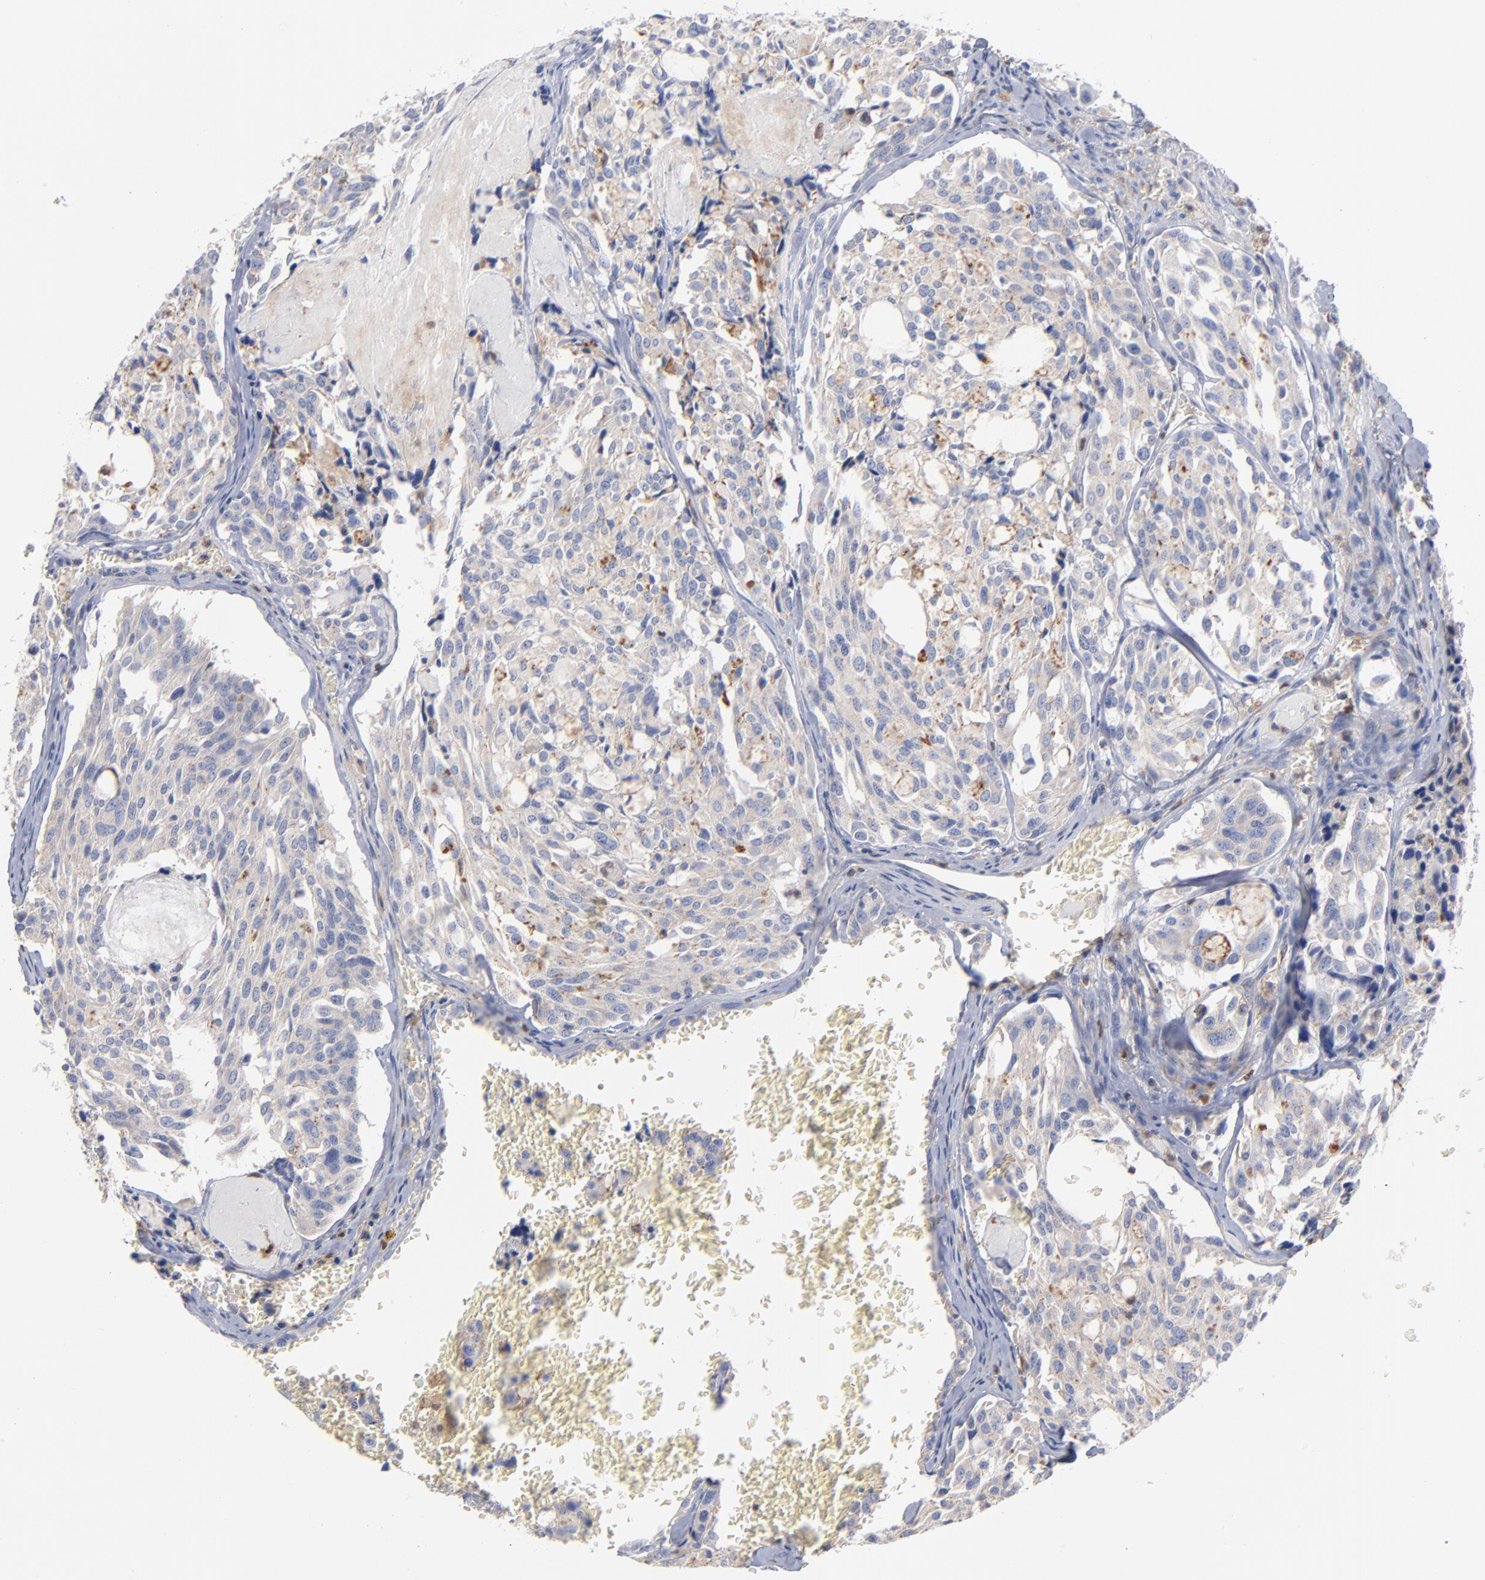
{"staining": {"intensity": "negative", "quantity": "none", "location": "none"}, "tissue": "thyroid cancer", "cell_type": "Tumor cells", "image_type": "cancer", "snomed": [{"axis": "morphology", "description": "Carcinoma, NOS"}, {"axis": "morphology", "description": "Carcinoid, malignant, NOS"}, {"axis": "topography", "description": "Thyroid gland"}], "caption": "DAB (3,3'-diaminobenzidine) immunohistochemical staining of human carcinoid (malignant) (thyroid) demonstrates no significant expression in tumor cells.", "gene": "ARHGEF6", "patient": {"sex": "male", "age": 33}}